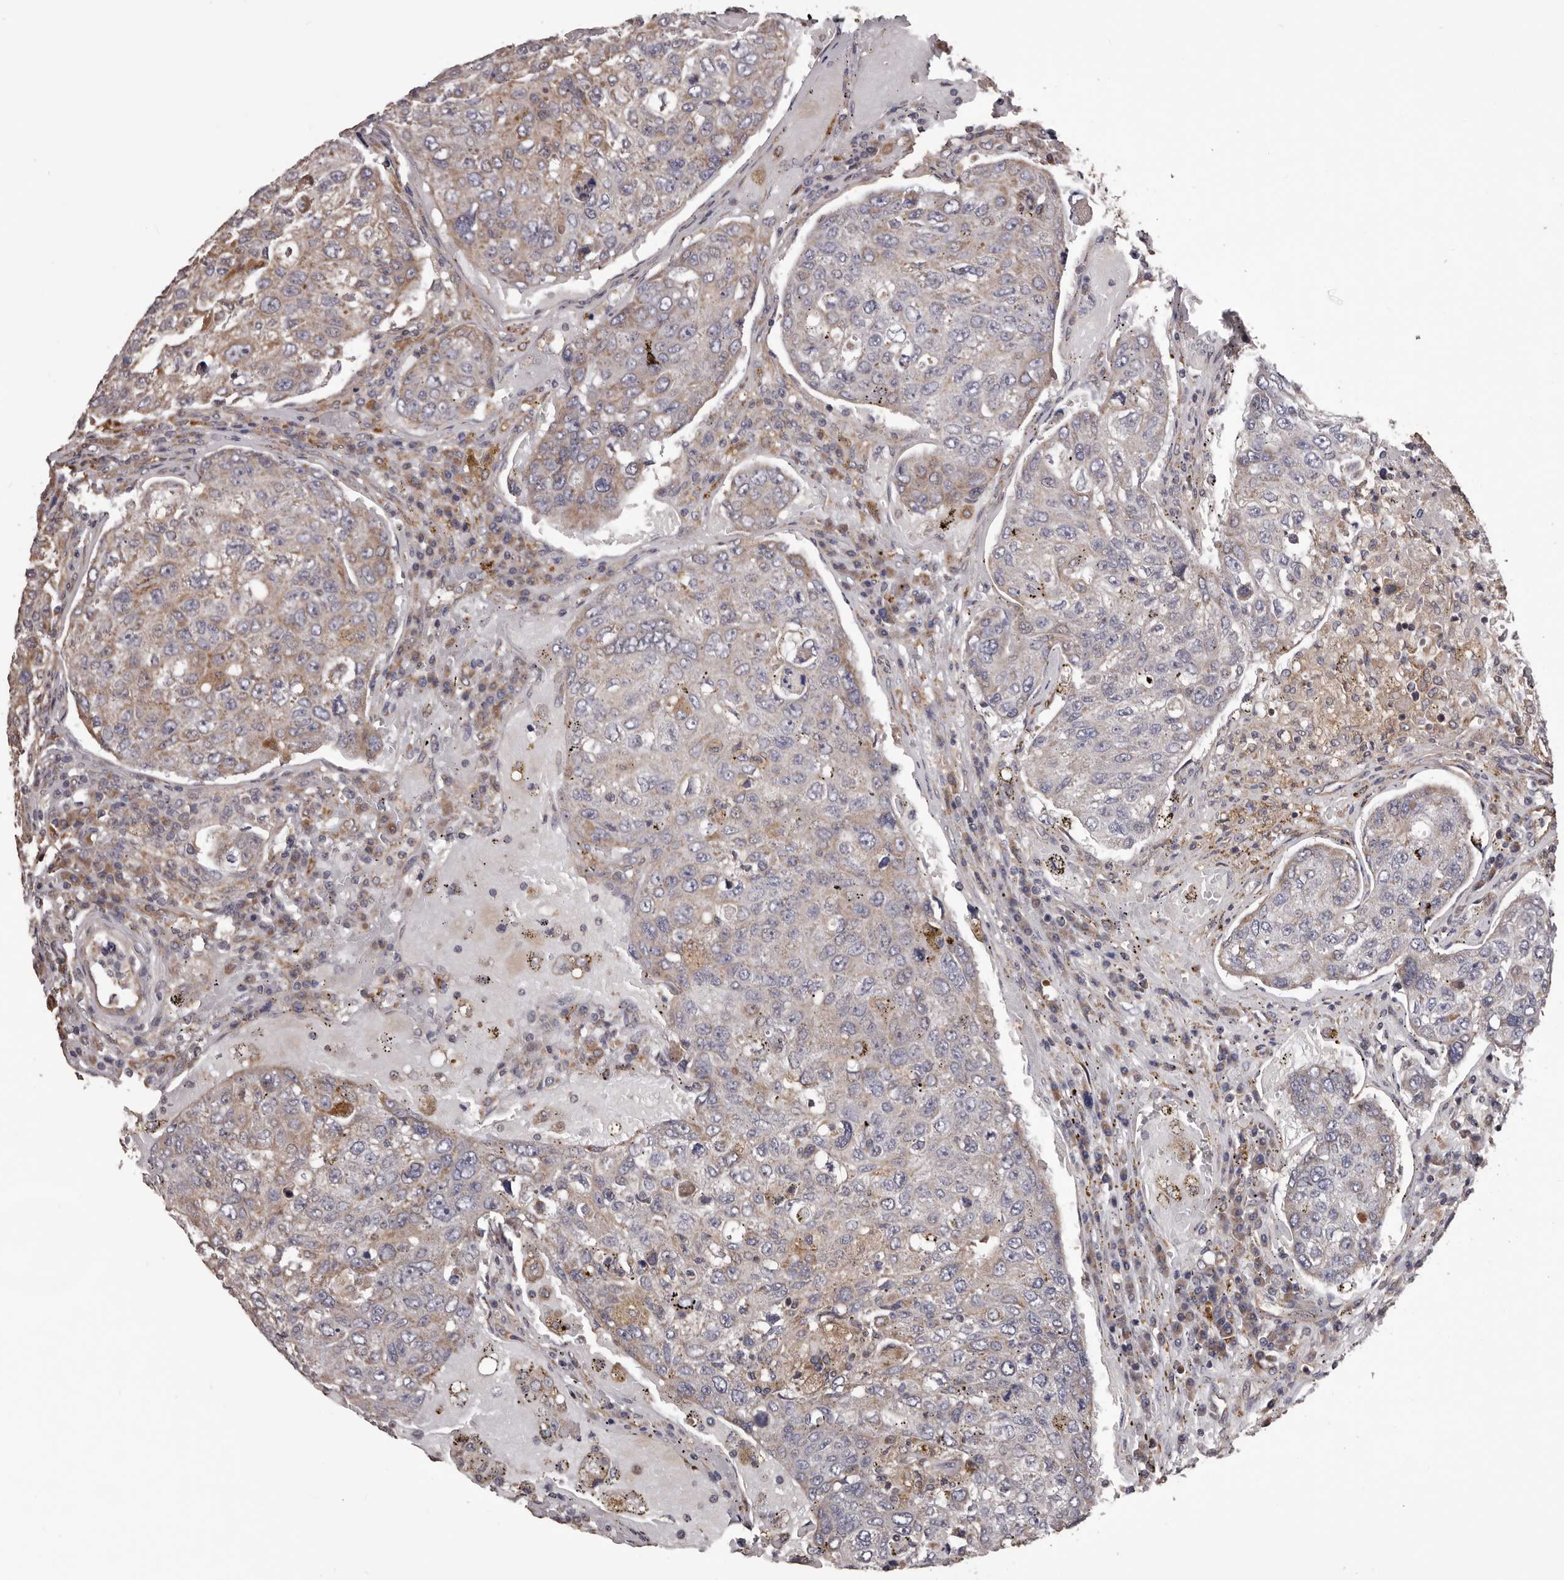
{"staining": {"intensity": "weak", "quantity": "<25%", "location": "cytoplasmic/membranous"}, "tissue": "urothelial cancer", "cell_type": "Tumor cells", "image_type": "cancer", "snomed": [{"axis": "morphology", "description": "Urothelial carcinoma, High grade"}, {"axis": "topography", "description": "Lymph node"}, {"axis": "topography", "description": "Urinary bladder"}], "caption": "This is an IHC micrograph of human urothelial cancer. There is no expression in tumor cells.", "gene": "CEP104", "patient": {"sex": "male", "age": 51}}